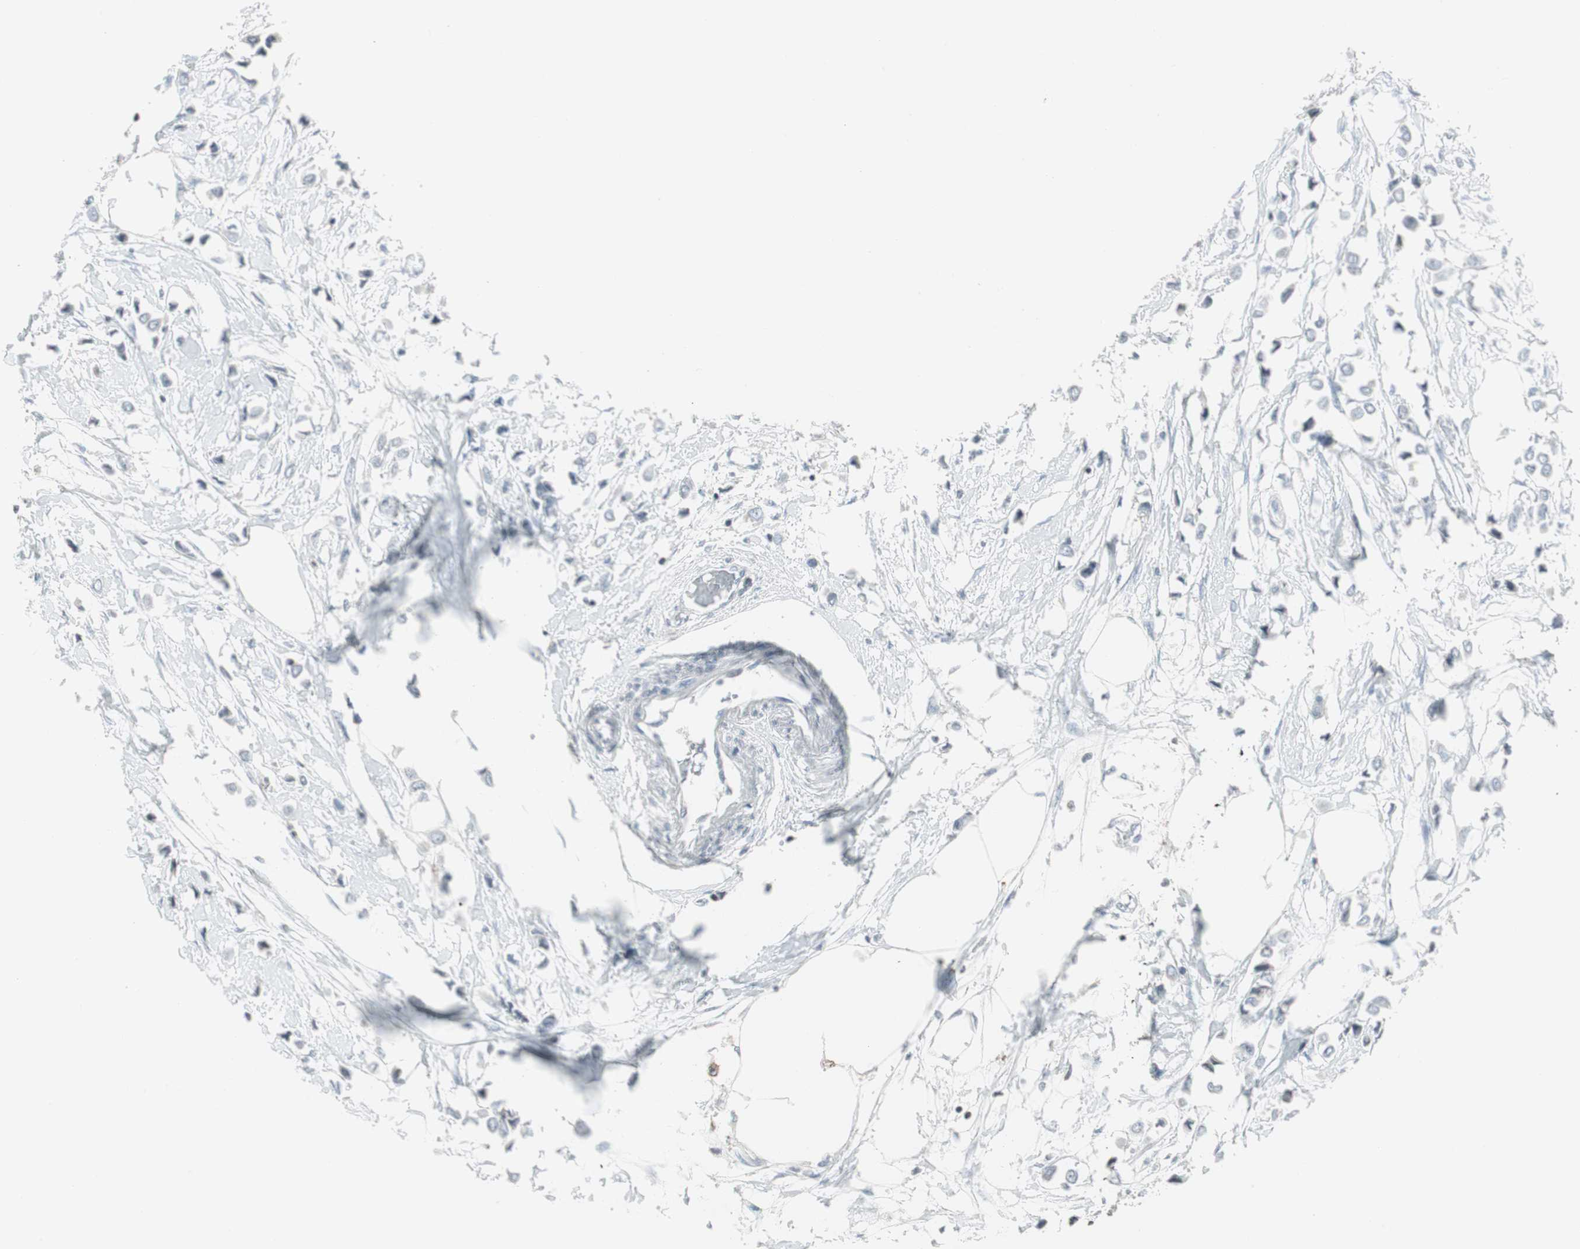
{"staining": {"intensity": "negative", "quantity": "none", "location": "none"}, "tissue": "breast cancer", "cell_type": "Tumor cells", "image_type": "cancer", "snomed": [{"axis": "morphology", "description": "Lobular carcinoma"}, {"axis": "topography", "description": "Breast"}], "caption": "Breast cancer was stained to show a protein in brown. There is no significant staining in tumor cells.", "gene": "ARG2", "patient": {"sex": "female", "age": 51}}